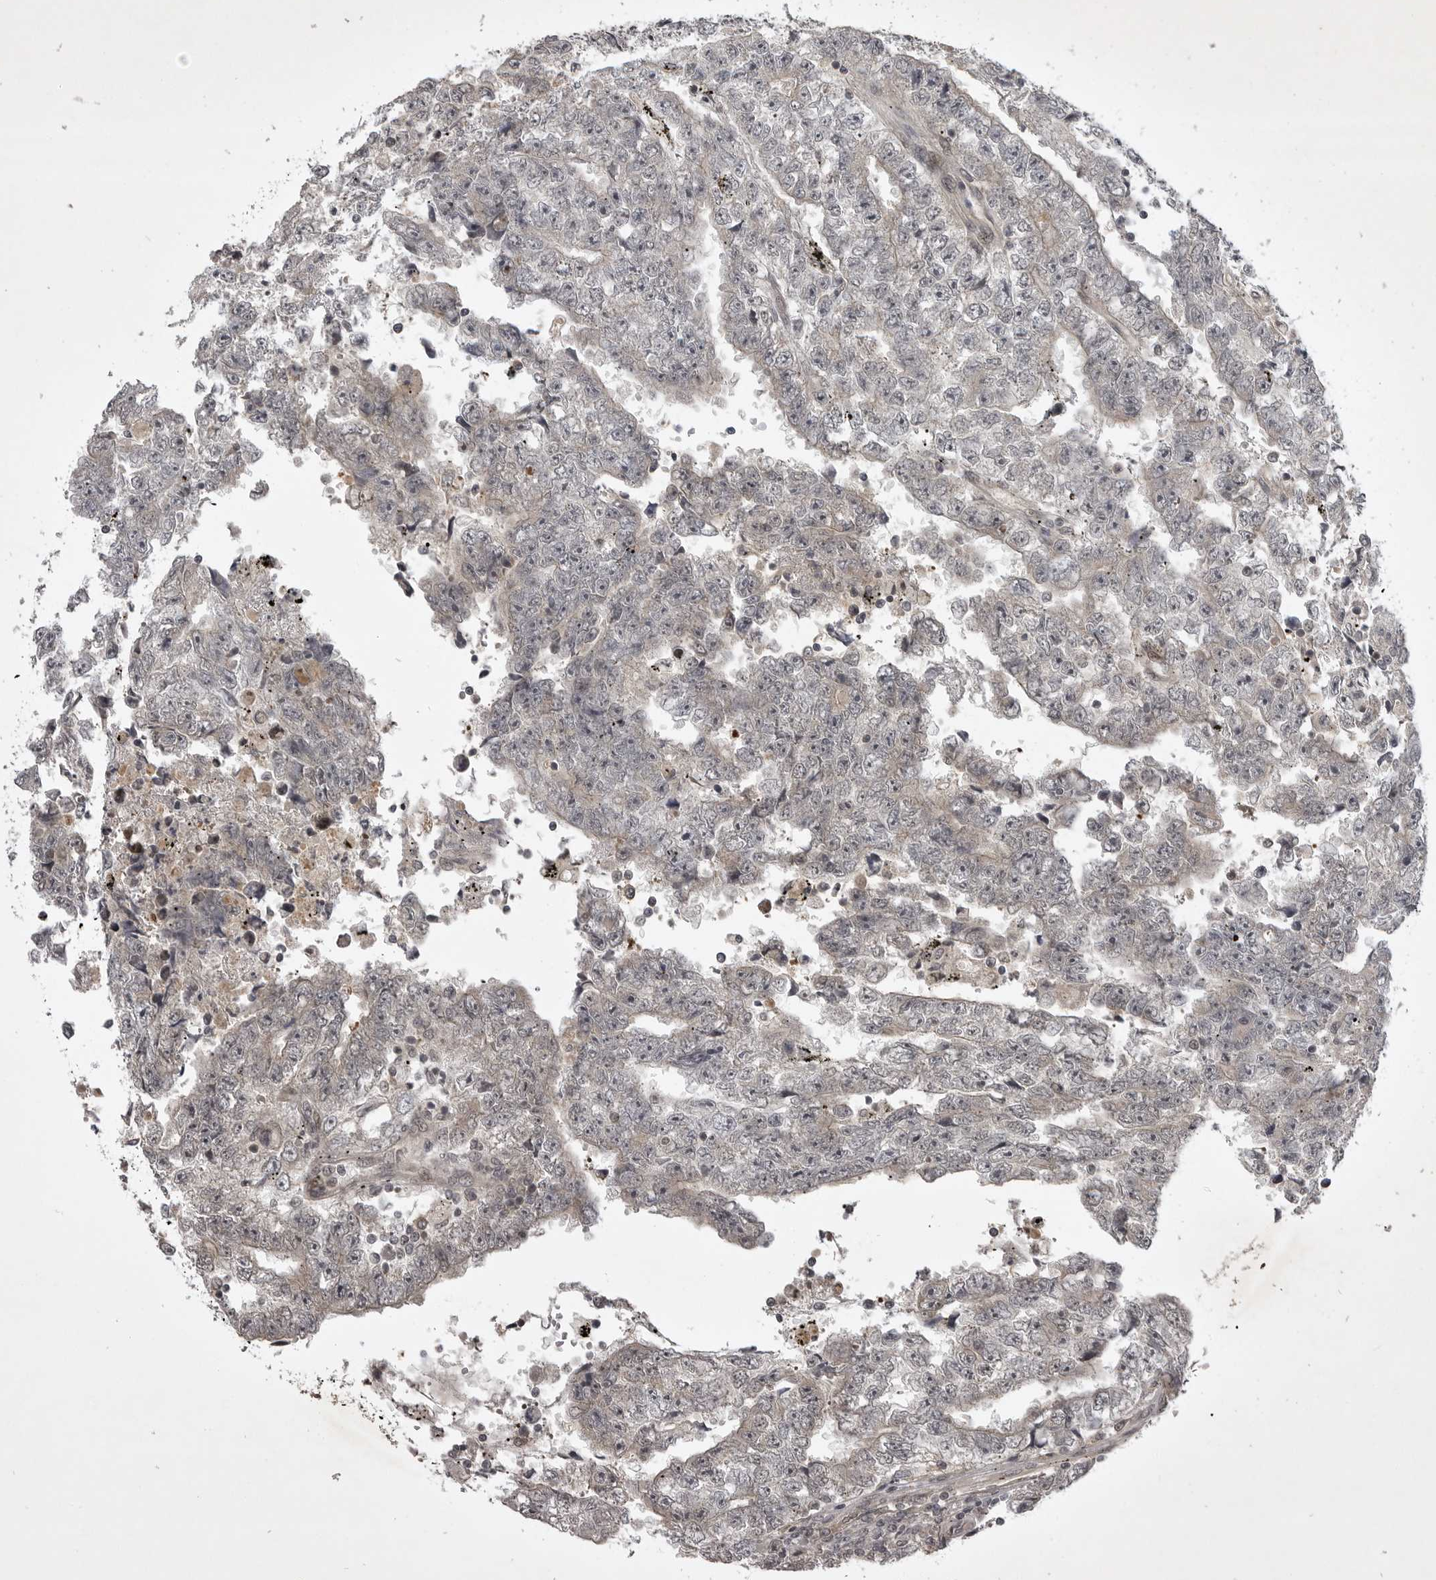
{"staining": {"intensity": "negative", "quantity": "none", "location": "none"}, "tissue": "testis cancer", "cell_type": "Tumor cells", "image_type": "cancer", "snomed": [{"axis": "morphology", "description": "Carcinoma, Embryonal, NOS"}, {"axis": "topography", "description": "Testis"}], "caption": "High magnification brightfield microscopy of testis cancer stained with DAB (brown) and counterstained with hematoxylin (blue): tumor cells show no significant positivity. (Stains: DAB (3,3'-diaminobenzidine) immunohistochemistry (IHC) with hematoxylin counter stain, Microscopy: brightfield microscopy at high magnification).", "gene": "SNX16", "patient": {"sex": "male", "age": 25}}